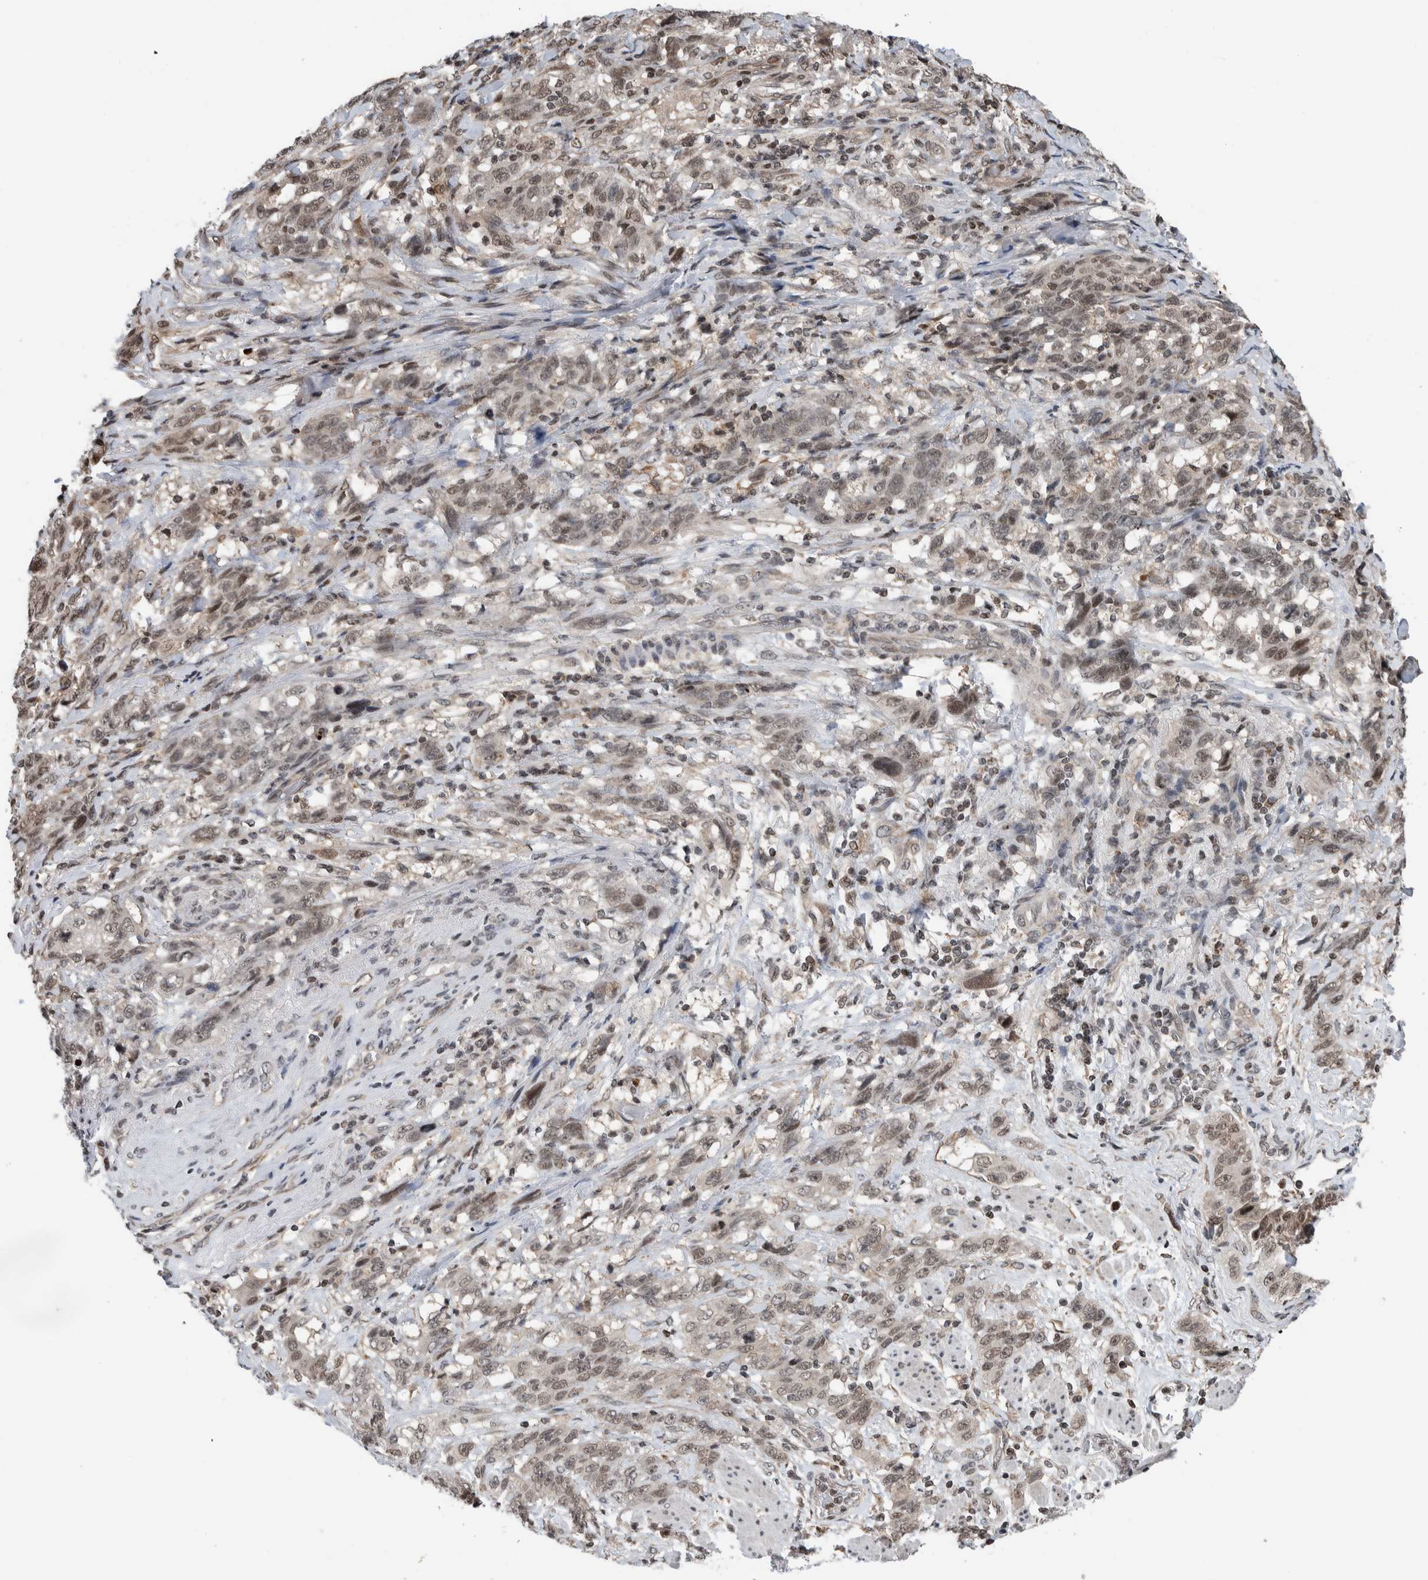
{"staining": {"intensity": "weak", "quantity": "25%-75%", "location": "nuclear"}, "tissue": "stomach cancer", "cell_type": "Tumor cells", "image_type": "cancer", "snomed": [{"axis": "morphology", "description": "Adenocarcinoma, NOS"}, {"axis": "topography", "description": "Stomach"}], "caption": "An image of adenocarcinoma (stomach) stained for a protein demonstrates weak nuclear brown staining in tumor cells. (DAB (3,3'-diaminobenzidine) IHC, brown staining for protein, blue staining for nuclei).", "gene": "NPLOC4", "patient": {"sex": "male", "age": 48}}